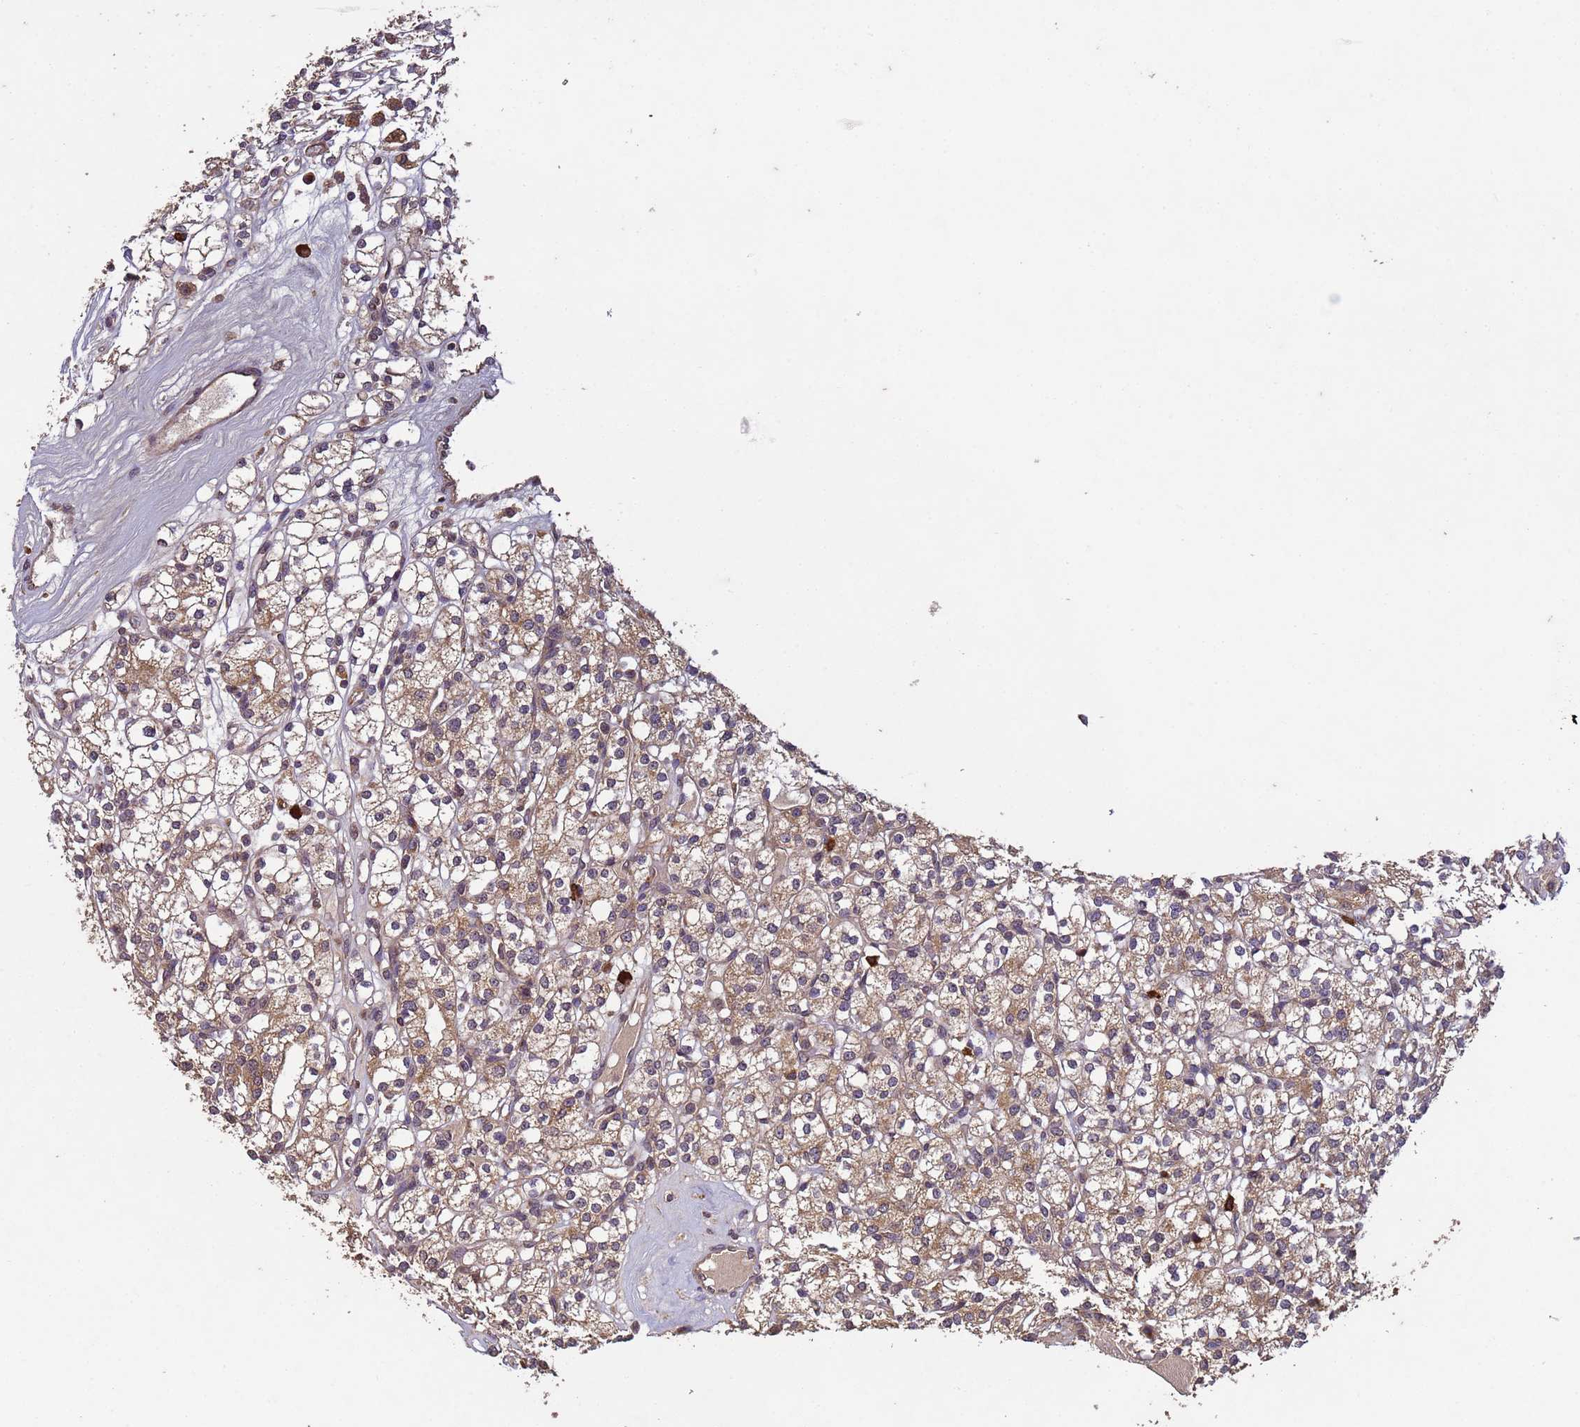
{"staining": {"intensity": "moderate", "quantity": "25%-75%", "location": "cytoplasmic/membranous"}, "tissue": "renal cancer", "cell_type": "Tumor cells", "image_type": "cancer", "snomed": [{"axis": "morphology", "description": "Adenocarcinoma, NOS"}, {"axis": "topography", "description": "Kidney"}], "caption": "Approximately 25%-75% of tumor cells in renal cancer demonstrate moderate cytoplasmic/membranous protein positivity as visualized by brown immunohistochemical staining.", "gene": "FASTKD1", "patient": {"sex": "male", "age": 77}}